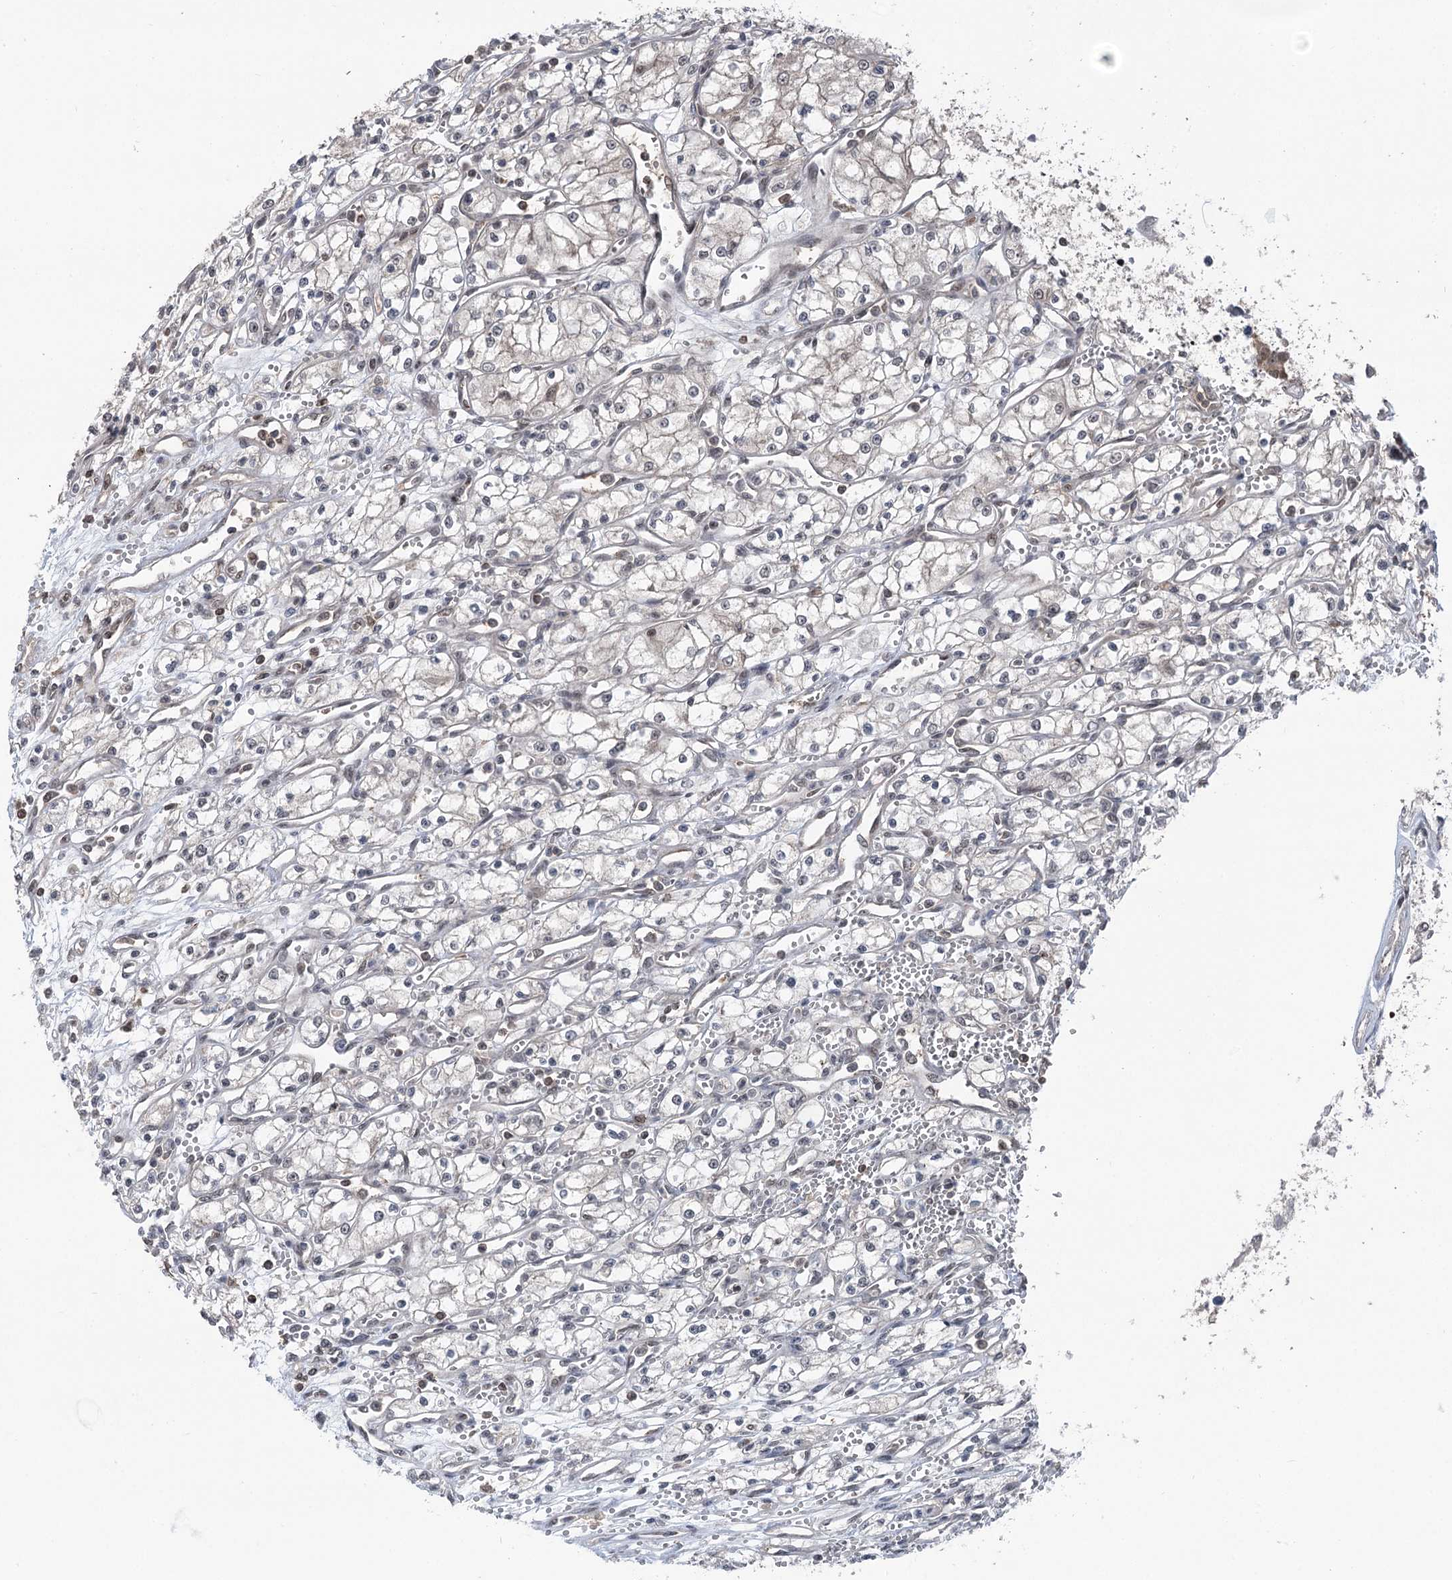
{"staining": {"intensity": "negative", "quantity": "none", "location": "none"}, "tissue": "renal cancer", "cell_type": "Tumor cells", "image_type": "cancer", "snomed": [{"axis": "morphology", "description": "Adenocarcinoma, NOS"}, {"axis": "topography", "description": "Kidney"}], "caption": "A histopathology image of adenocarcinoma (renal) stained for a protein shows no brown staining in tumor cells. The staining was performed using DAB to visualize the protein expression in brown, while the nuclei were stained in blue with hematoxylin (Magnification: 20x).", "gene": "CCSER2", "patient": {"sex": "male", "age": 59}}